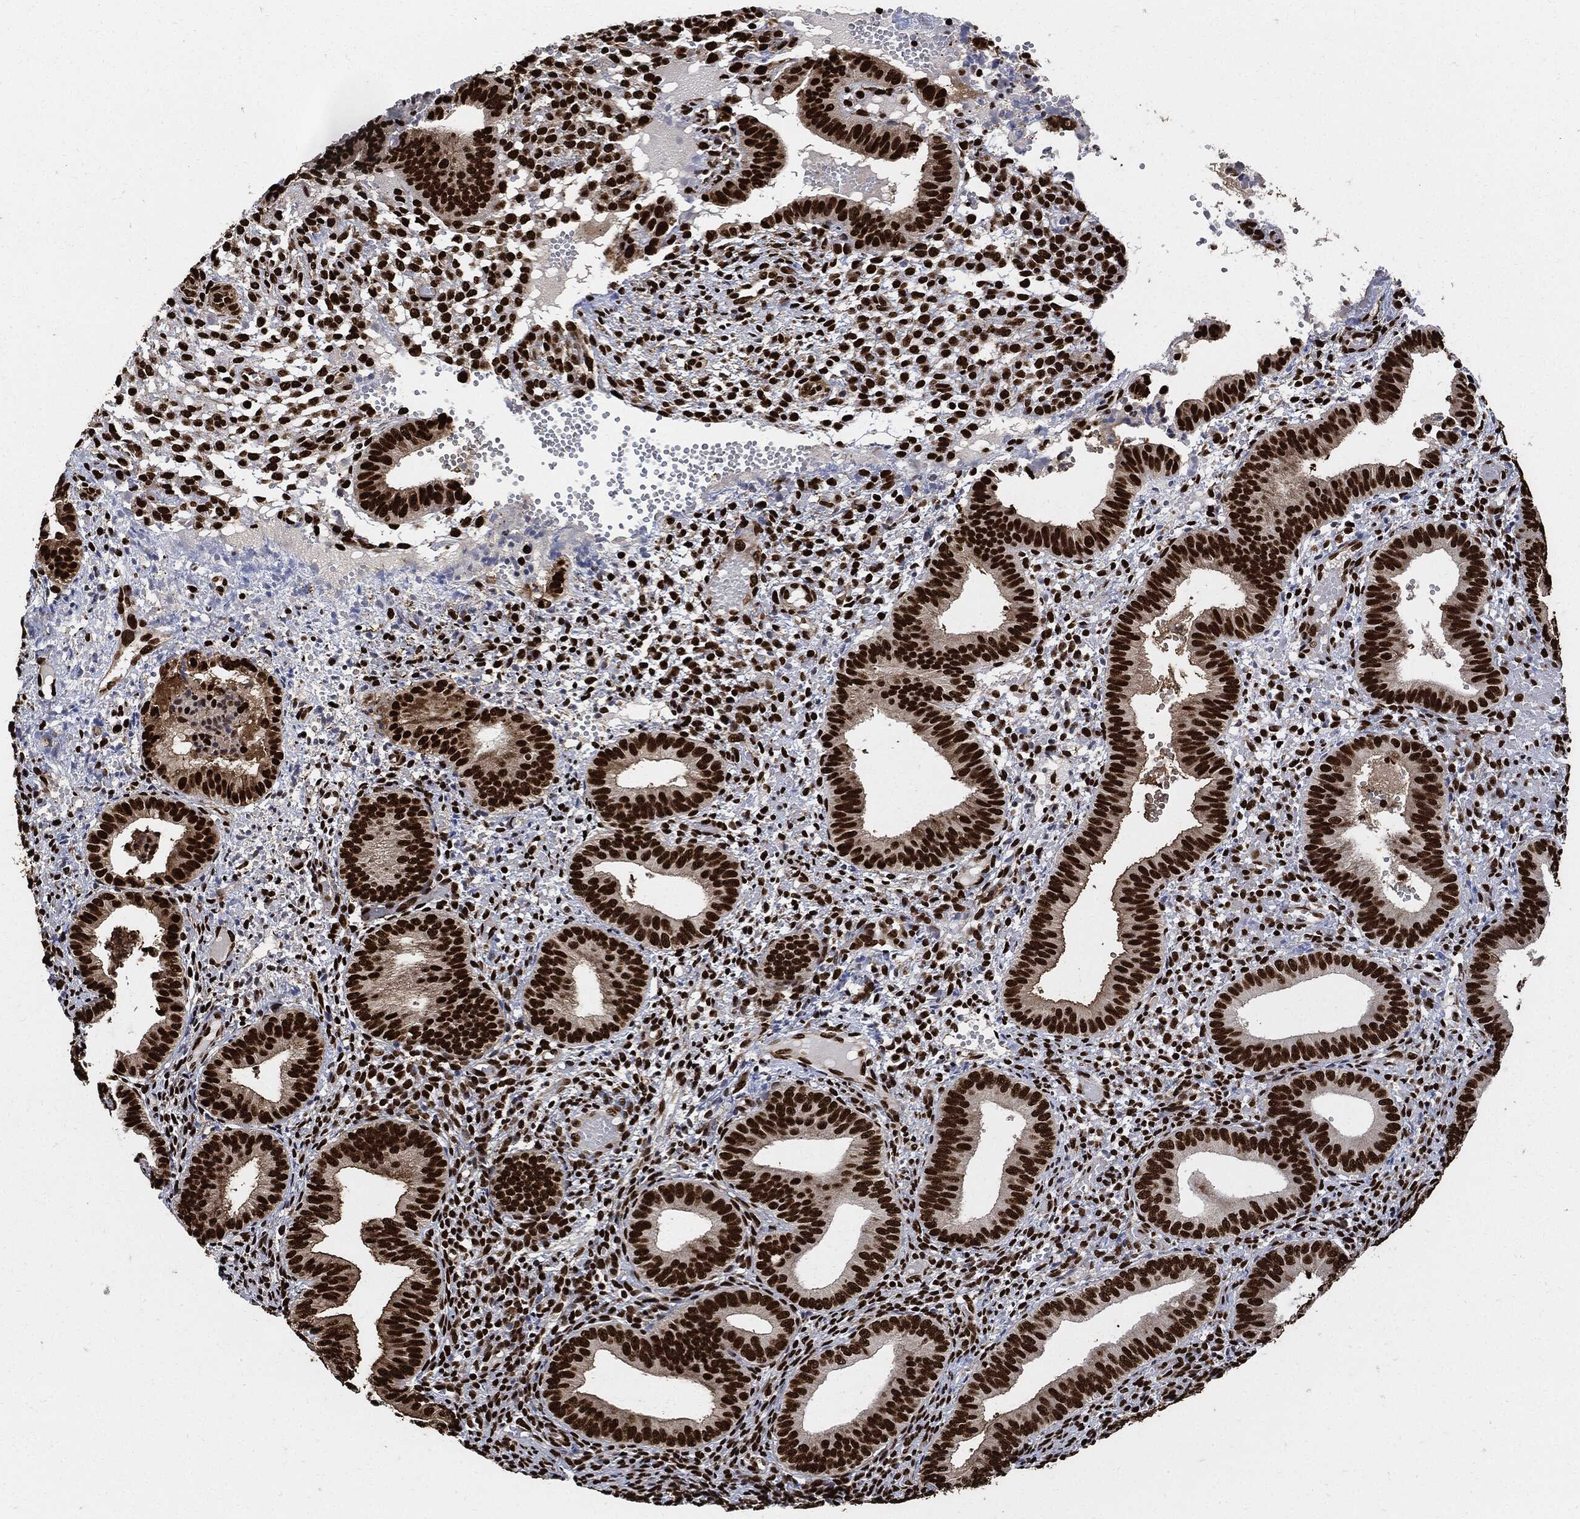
{"staining": {"intensity": "strong", "quantity": ">75%", "location": "nuclear"}, "tissue": "endometrium", "cell_type": "Cells in endometrial stroma", "image_type": "normal", "snomed": [{"axis": "morphology", "description": "Normal tissue, NOS"}, {"axis": "topography", "description": "Endometrium"}], "caption": "Immunohistochemical staining of benign endometrium displays strong nuclear protein positivity in about >75% of cells in endometrial stroma.", "gene": "RECQL", "patient": {"sex": "female", "age": 42}}